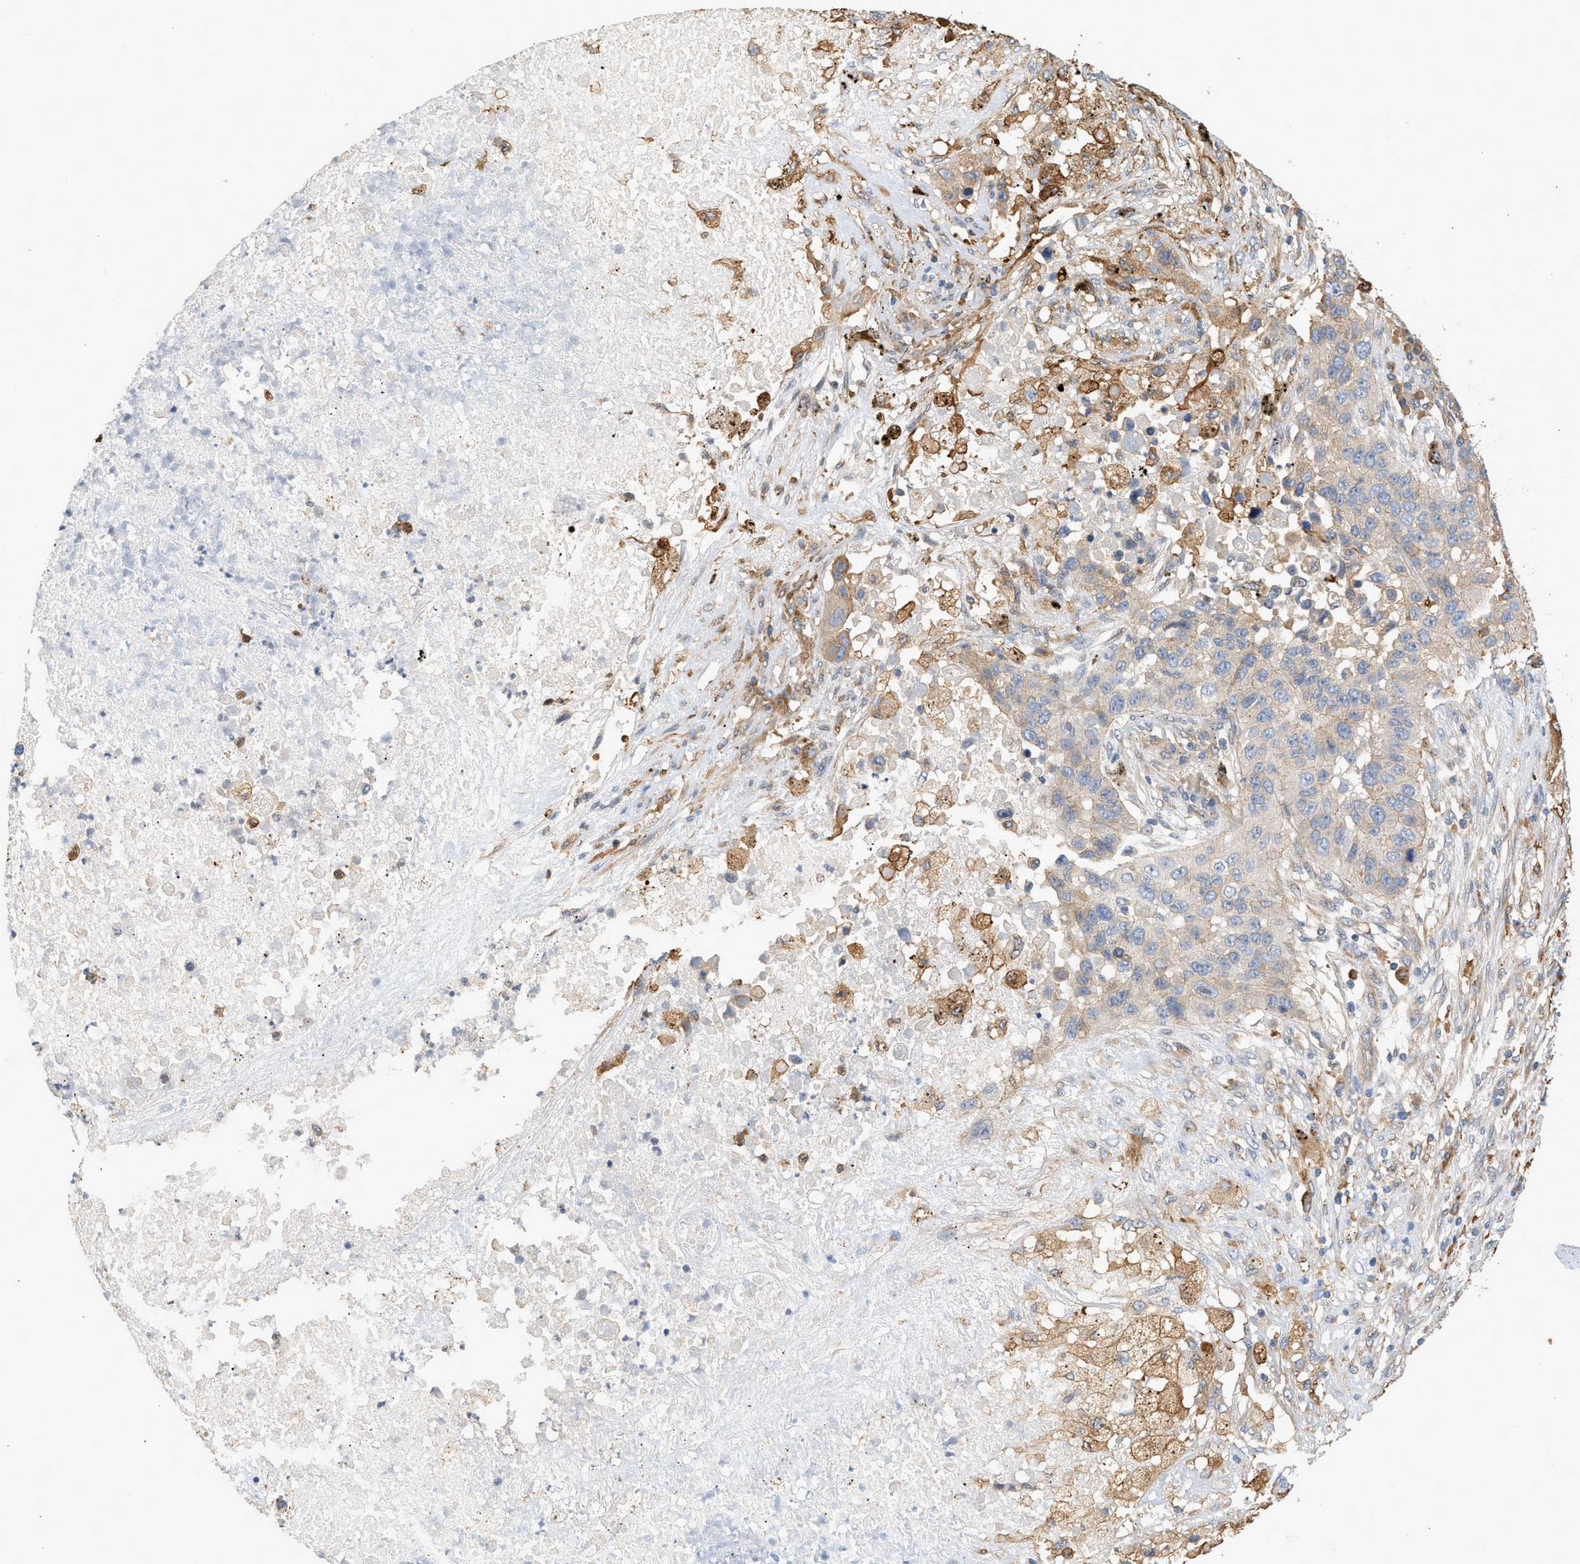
{"staining": {"intensity": "weak", "quantity": "<25%", "location": "cytoplasmic/membranous"}, "tissue": "lung cancer", "cell_type": "Tumor cells", "image_type": "cancer", "snomed": [{"axis": "morphology", "description": "Squamous cell carcinoma, NOS"}, {"axis": "topography", "description": "Lung"}], "caption": "This is an IHC photomicrograph of lung squamous cell carcinoma. There is no staining in tumor cells.", "gene": "CTXN1", "patient": {"sex": "male", "age": 57}}